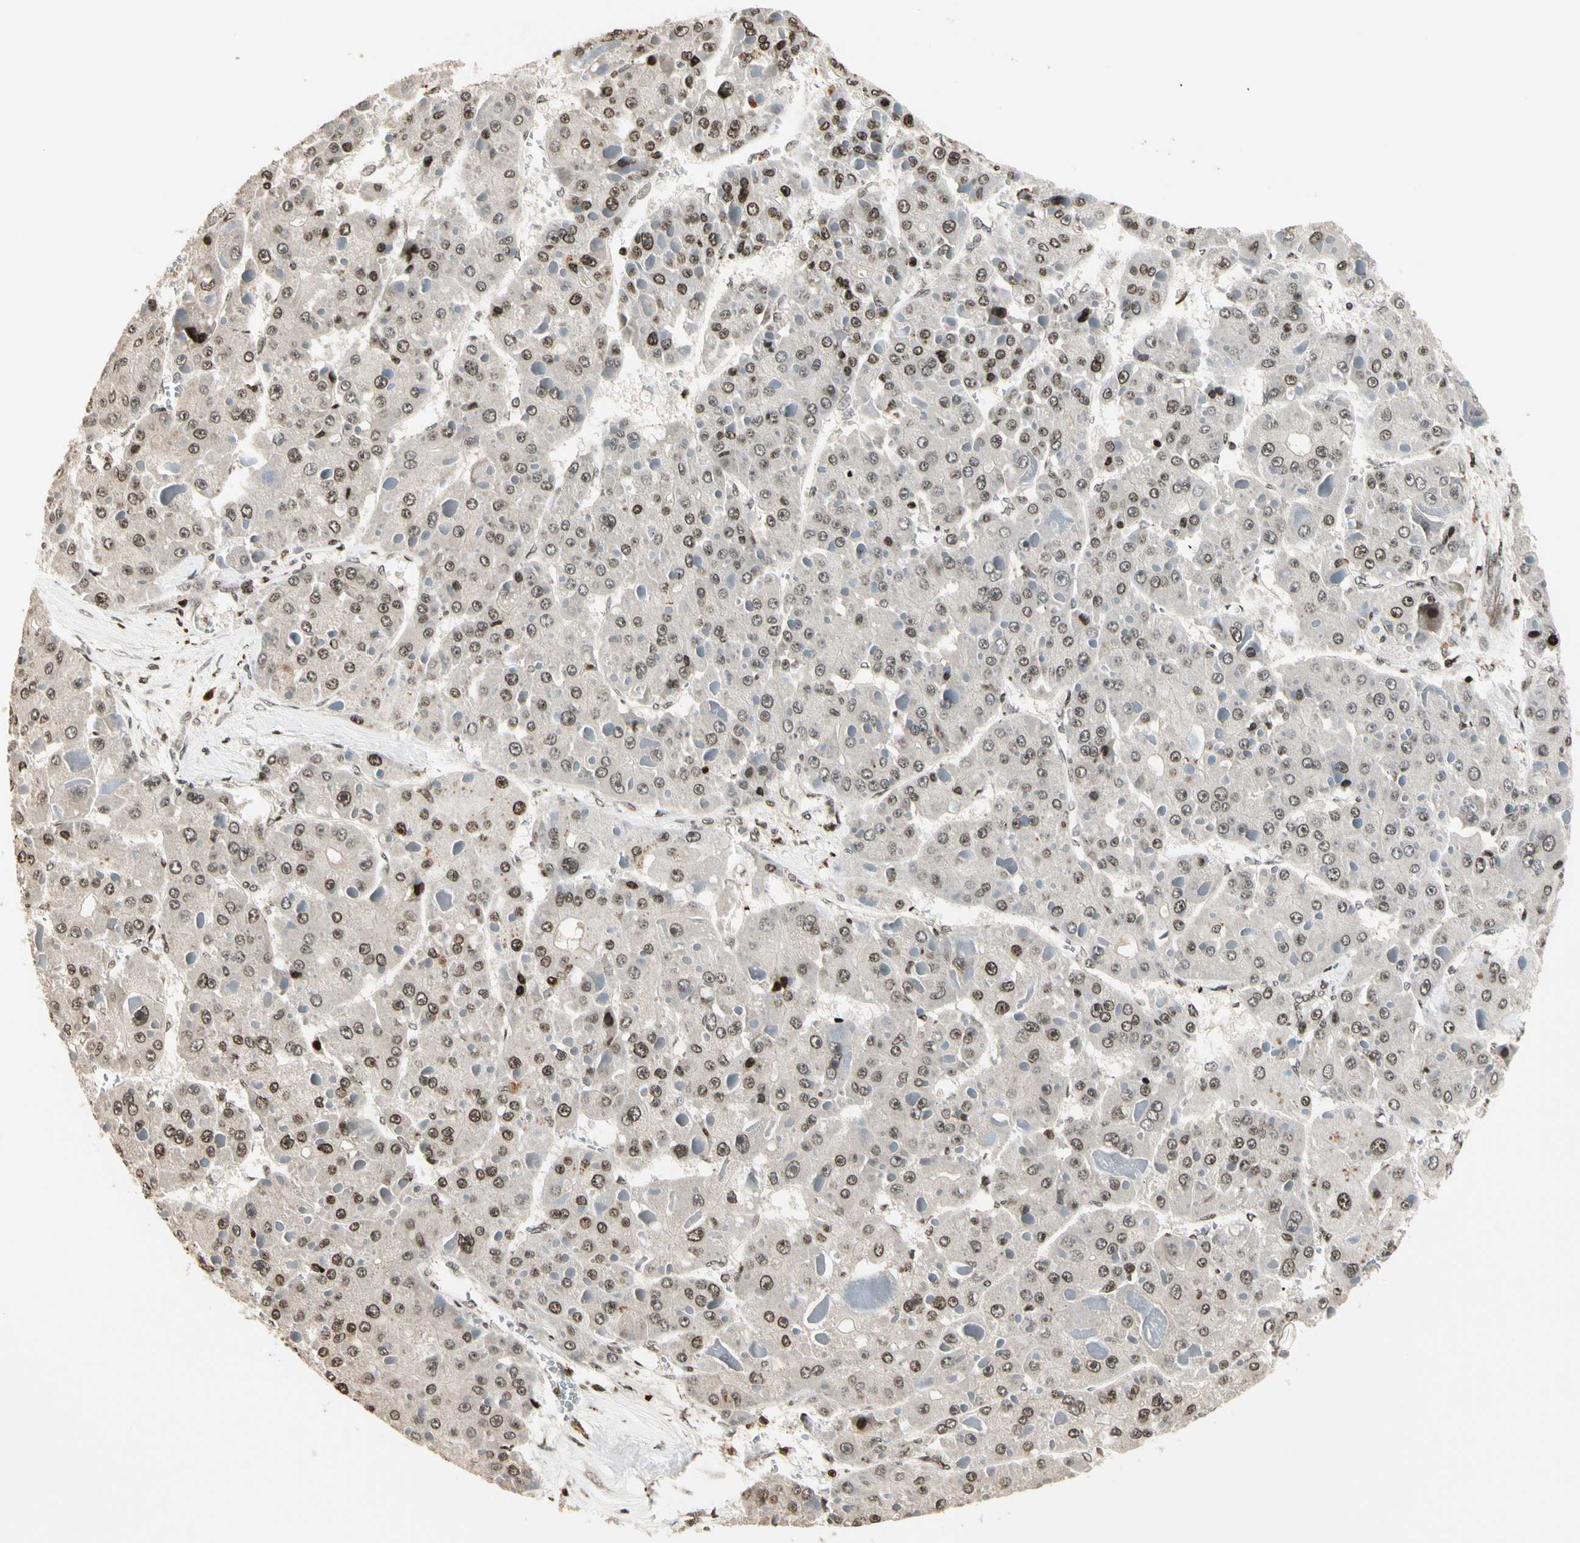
{"staining": {"intensity": "moderate", "quantity": ">75%", "location": "nuclear"}, "tissue": "liver cancer", "cell_type": "Tumor cells", "image_type": "cancer", "snomed": [{"axis": "morphology", "description": "Carcinoma, Hepatocellular, NOS"}, {"axis": "topography", "description": "Liver"}], "caption": "Human liver hepatocellular carcinoma stained for a protein (brown) reveals moderate nuclear positive staining in approximately >75% of tumor cells.", "gene": "TSHZ3", "patient": {"sex": "female", "age": 73}}